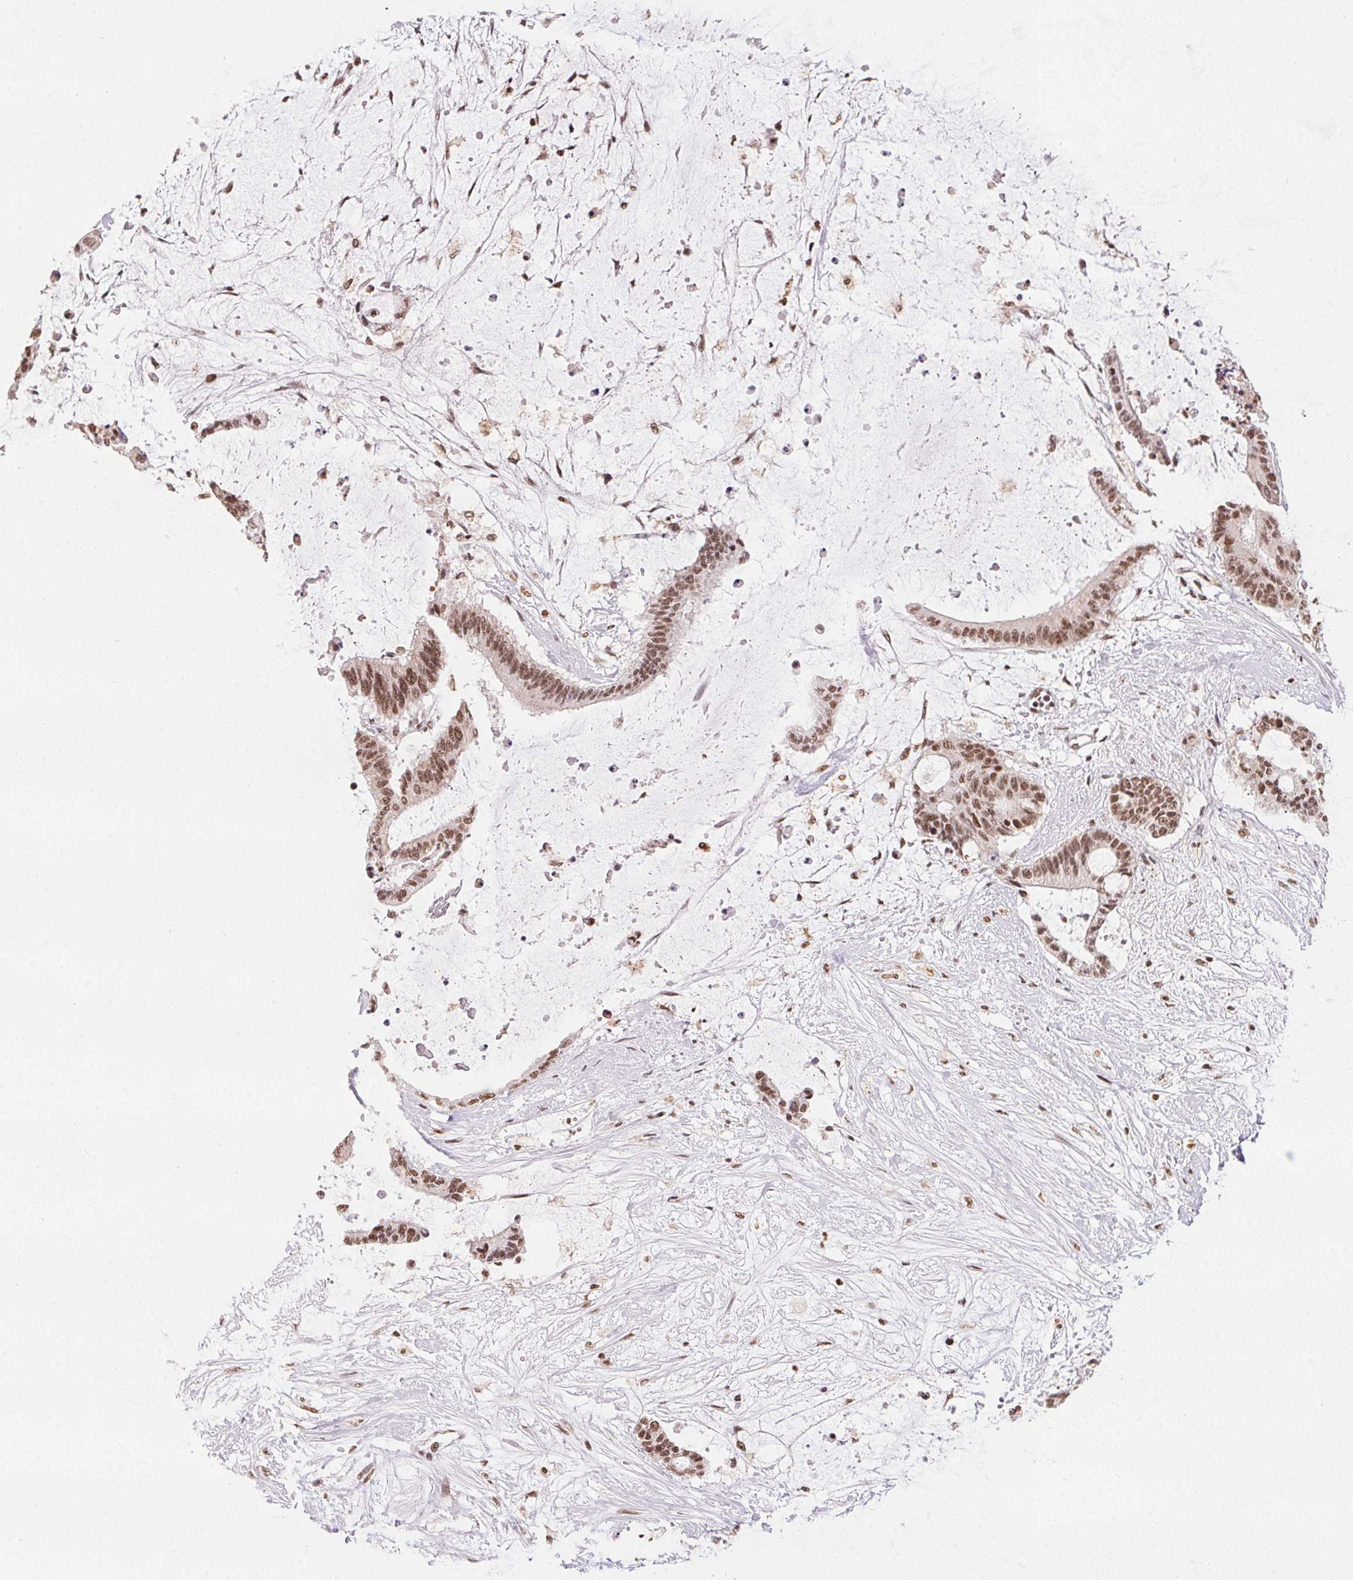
{"staining": {"intensity": "moderate", "quantity": ">75%", "location": "nuclear"}, "tissue": "liver cancer", "cell_type": "Tumor cells", "image_type": "cancer", "snomed": [{"axis": "morphology", "description": "Normal tissue, NOS"}, {"axis": "morphology", "description": "Cholangiocarcinoma"}, {"axis": "topography", "description": "Liver"}, {"axis": "topography", "description": "Peripheral nerve tissue"}], "caption": "Liver cholangiocarcinoma stained with a brown dye exhibits moderate nuclear positive positivity in approximately >75% of tumor cells.", "gene": "NFE2L1", "patient": {"sex": "female", "age": 73}}